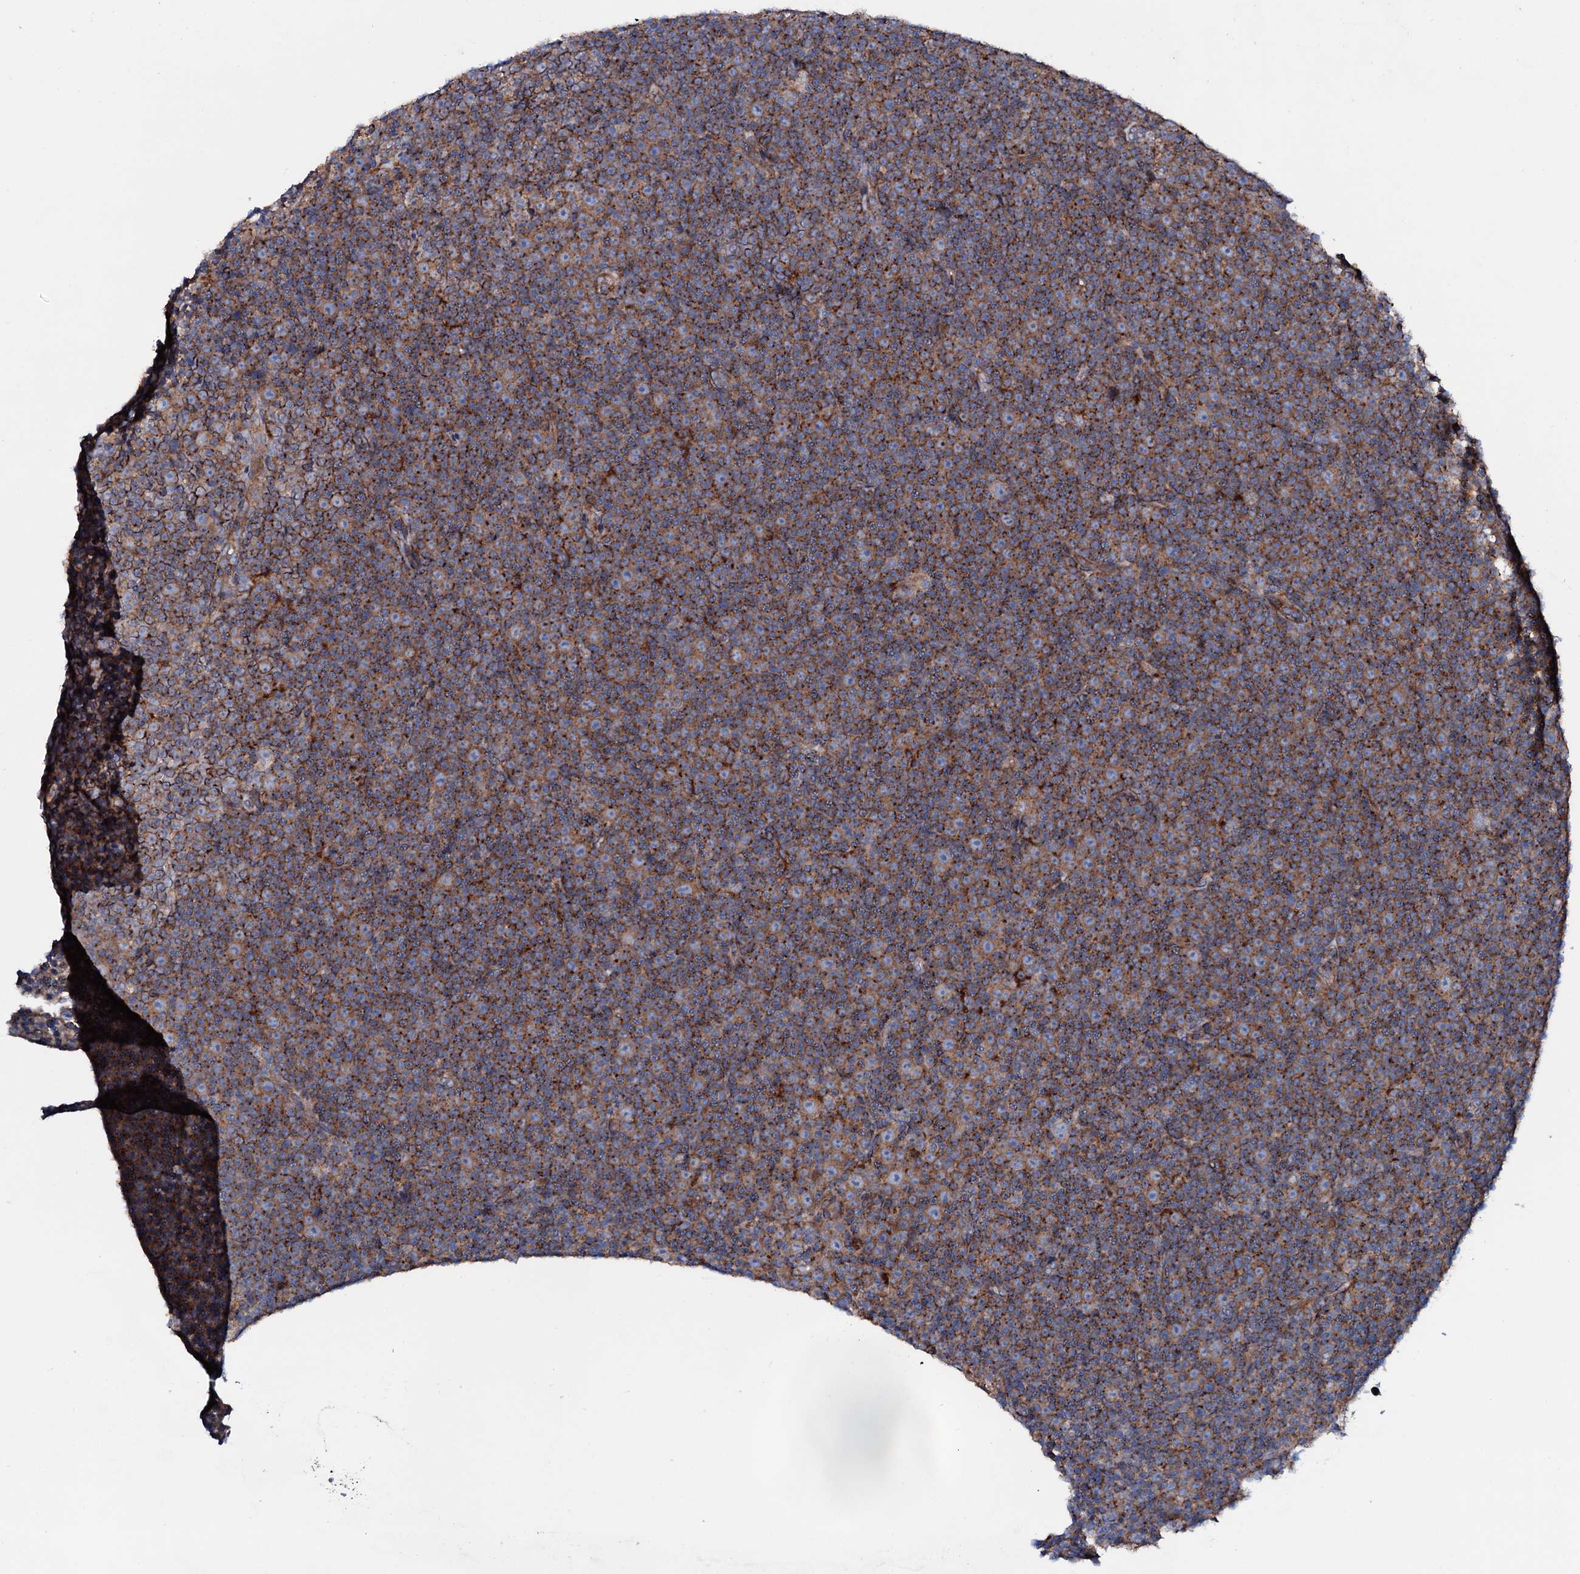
{"staining": {"intensity": "moderate", "quantity": ">75%", "location": "cytoplasmic/membranous"}, "tissue": "lymphoma", "cell_type": "Tumor cells", "image_type": "cancer", "snomed": [{"axis": "morphology", "description": "Malignant lymphoma, non-Hodgkin's type, Low grade"}, {"axis": "topography", "description": "Lymph node"}], "caption": "The image demonstrates immunohistochemical staining of lymphoma. There is moderate cytoplasmic/membranous positivity is seen in approximately >75% of tumor cells.", "gene": "P2RX4", "patient": {"sex": "female", "age": 67}}